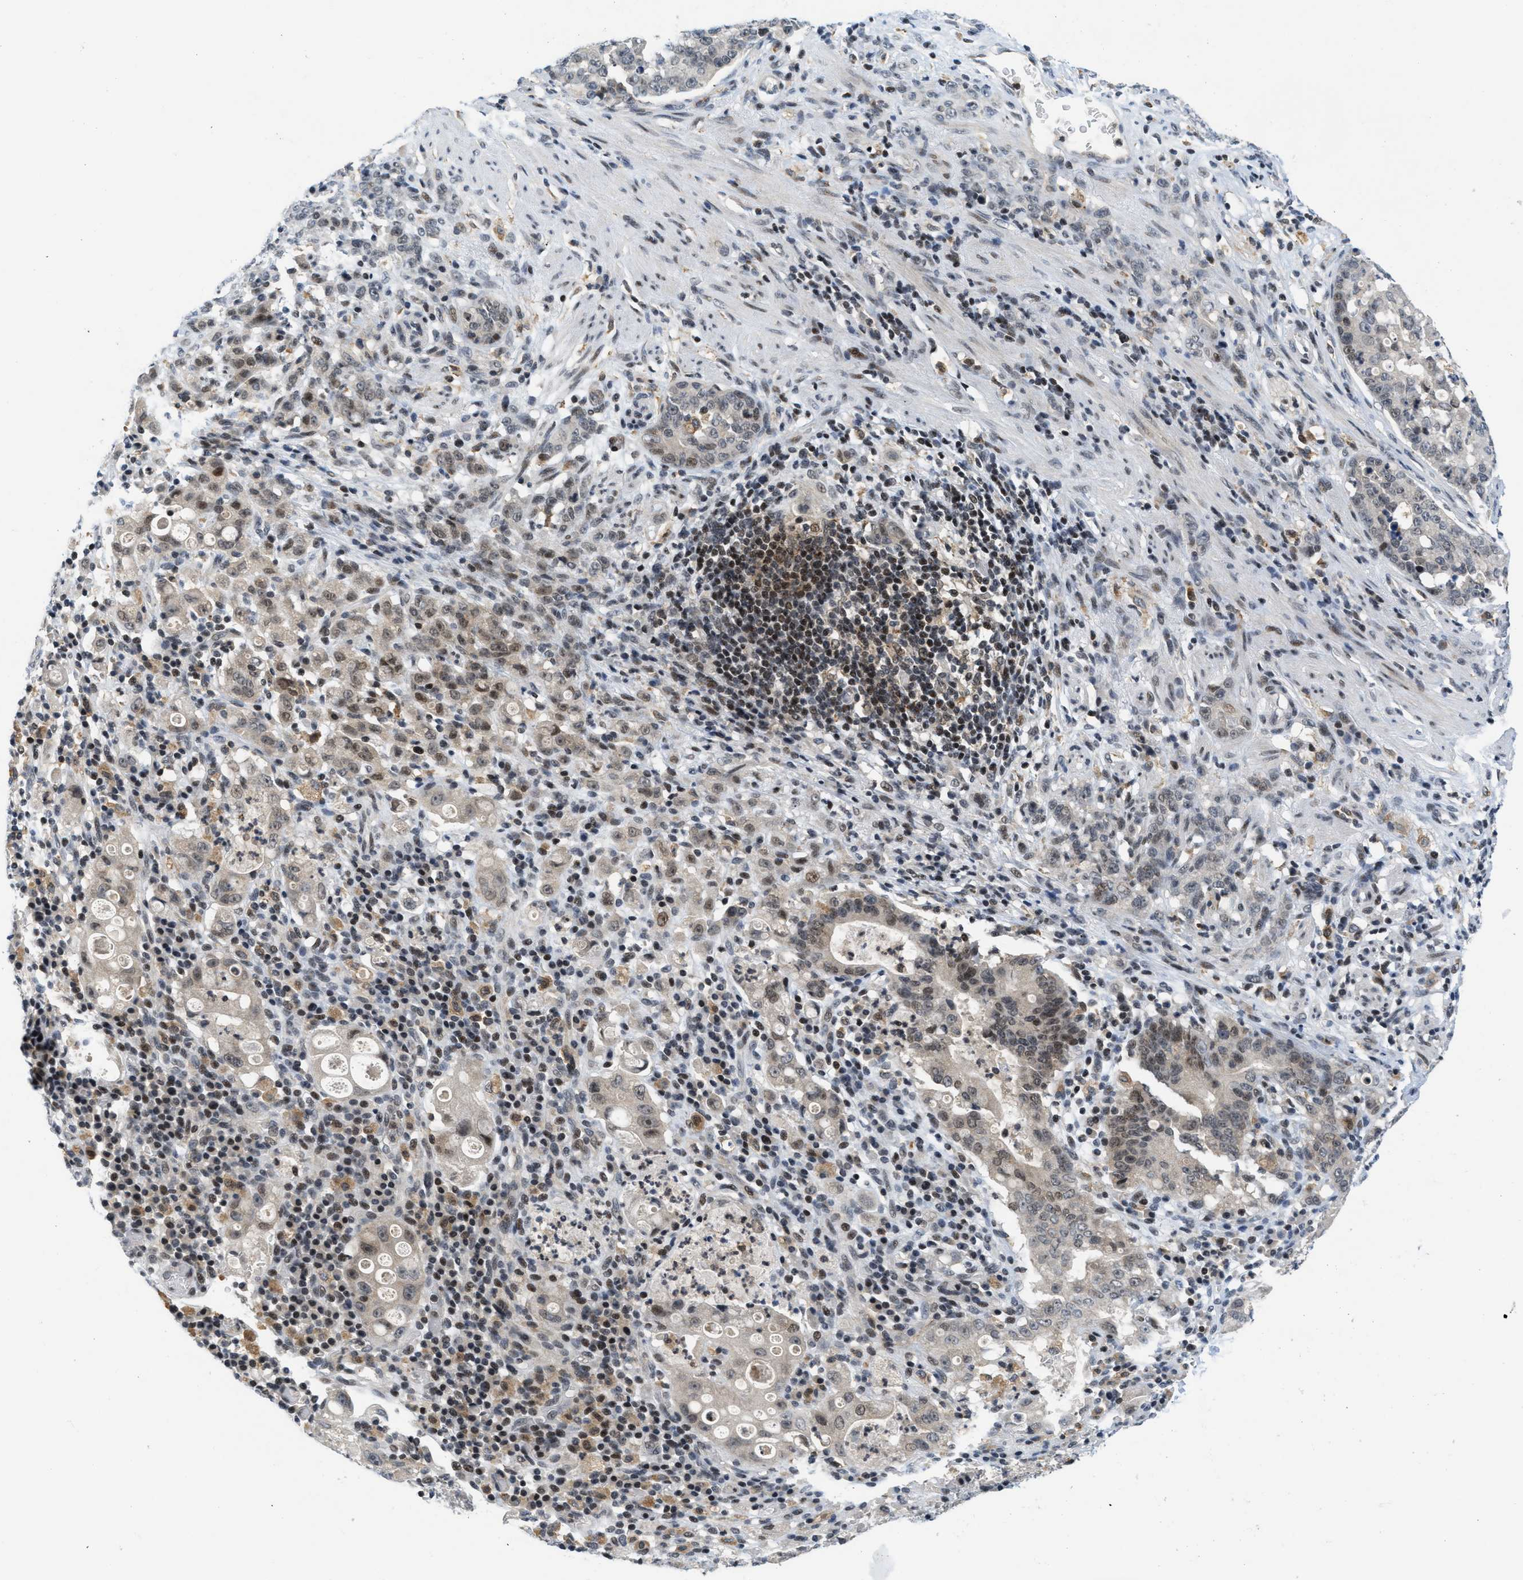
{"staining": {"intensity": "moderate", "quantity": "25%-75%", "location": "nuclear"}, "tissue": "stomach cancer", "cell_type": "Tumor cells", "image_type": "cancer", "snomed": [{"axis": "morphology", "description": "Adenocarcinoma, NOS"}, {"axis": "topography", "description": "Stomach, lower"}], "caption": "The image displays staining of adenocarcinoma (stomach), revealing moderate nuclear protein expression (brown color) within tumor cells.", "gene": "ING1", "patient": {"sex": "male", "age": 88}}